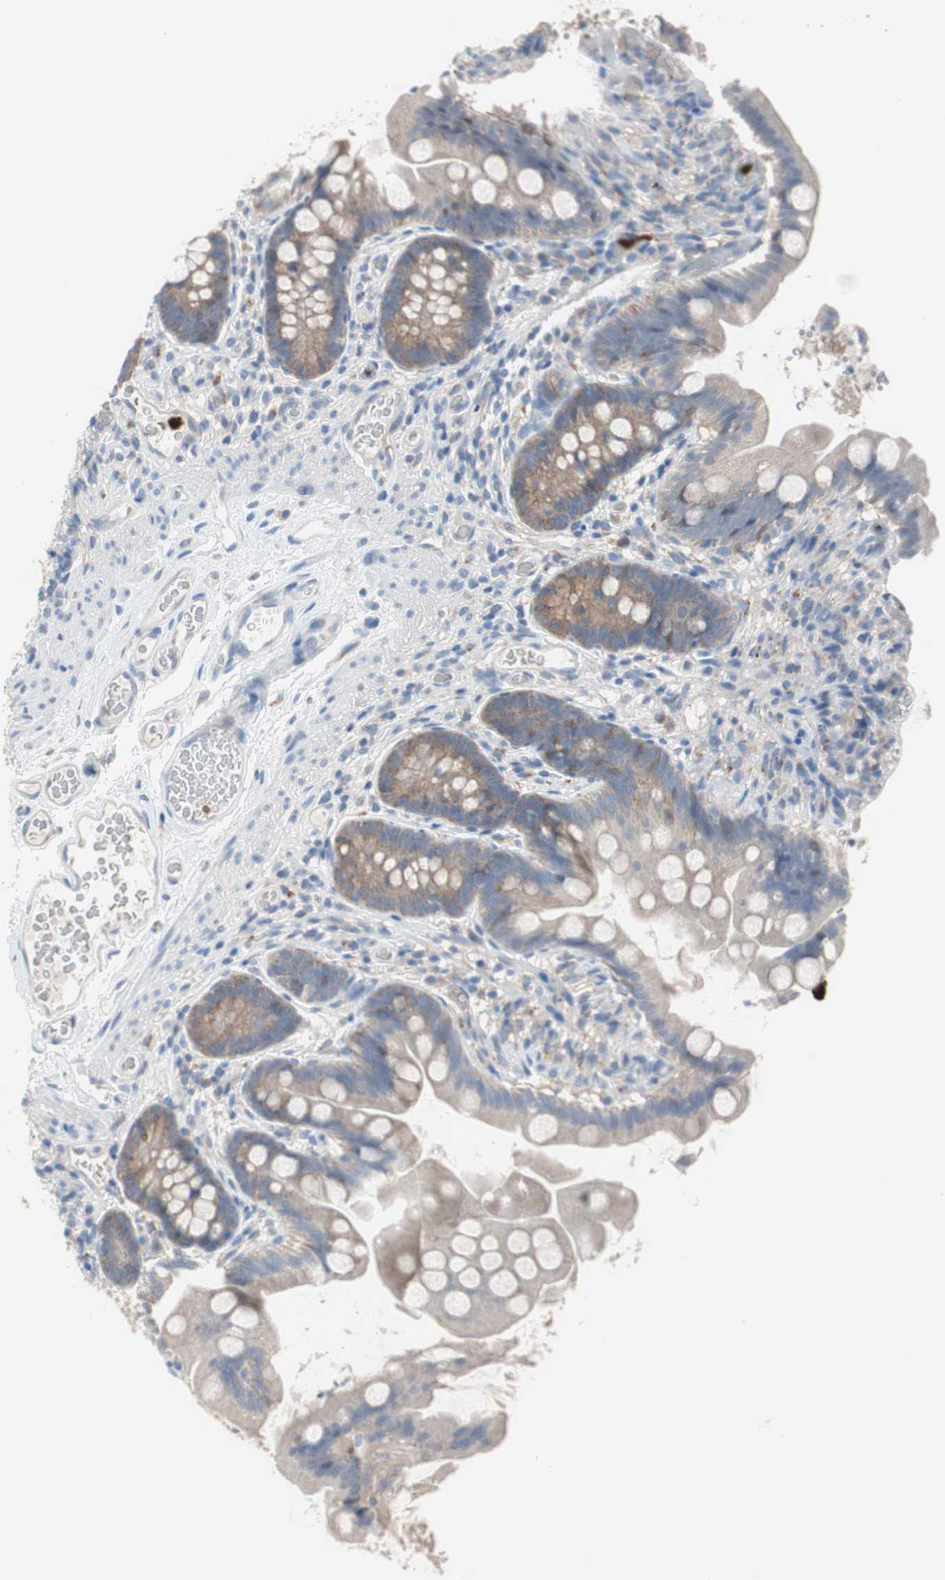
{"staining": {"intensity": "weak", "quantity": ">75%", "location": "cytoplasmic/membranous"}, "tissue": "small intestine", "cell_type": "Glandular cells", "image_type": "normal", "snomed": [{"axis": "morphology", "description": "Normal tissue, NOS"}, {"axis": "topography", "description": "Small intestine"}], "caption": "Weak cytoplasmic/membranous expression is identified in about >75% of glandular cells in normal small intestine.", "gene": "CLEC4D", "patient": {"sex": "female", "age": 56}}